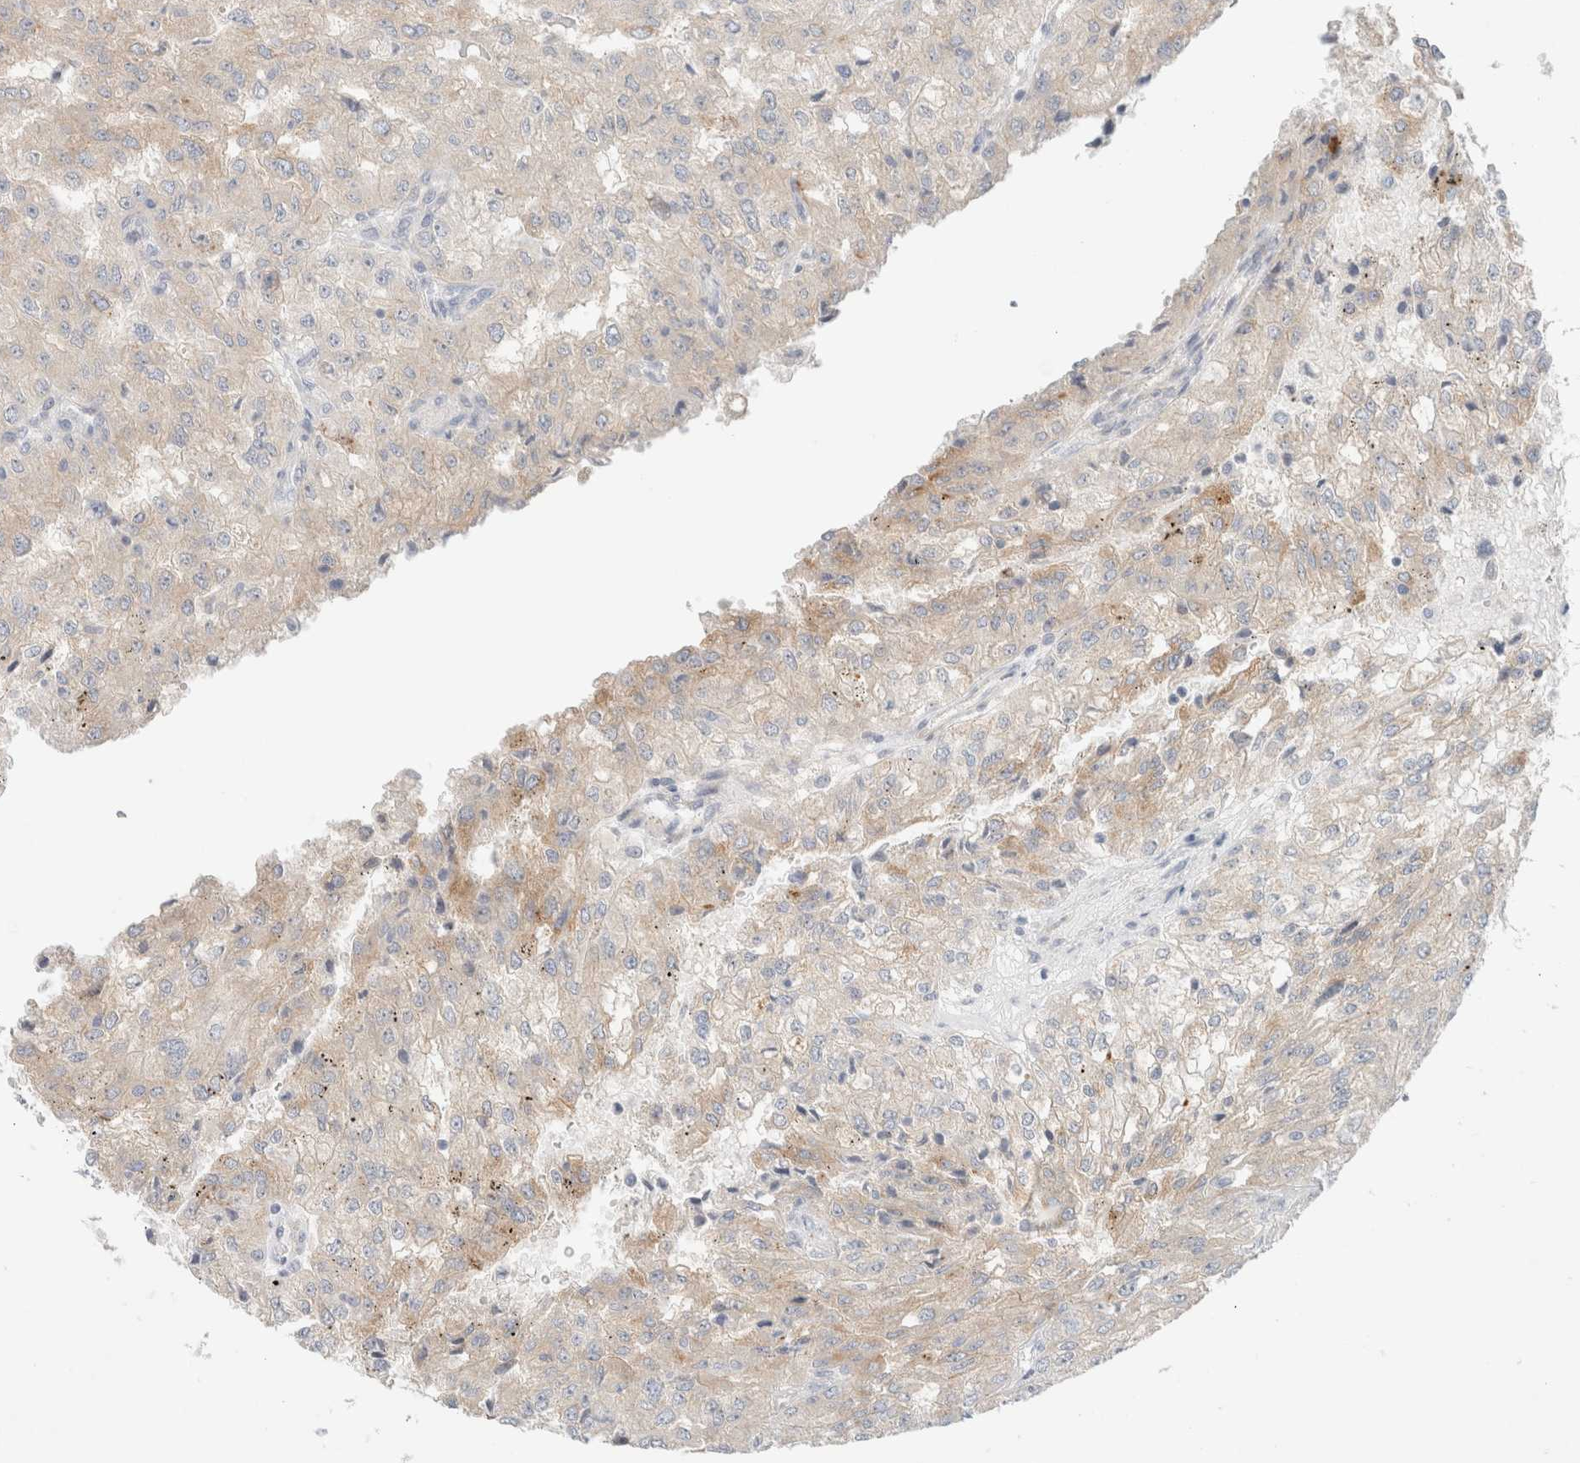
{"staining": {"intensity": "weak", "quantity": "<25%", "location": "cytoplasmic/membranous"}, "tissue": "renal cancer", "cell_type": "Tumor cells", "image_type": "cancer", "snomed": [{"axis": "morphology", "description": "Adenocarcinoma, NOS"}, {"axis": "topography", "description": "Kidney"}], "caption": "There is no significant positivity in tumor cells of renal cancer. (DAB immunohistochemistry visualized using brightfield microscopy, high magnification).", "gene": "SDR16C5", "patient": {"sex": "female", "age": 54}}